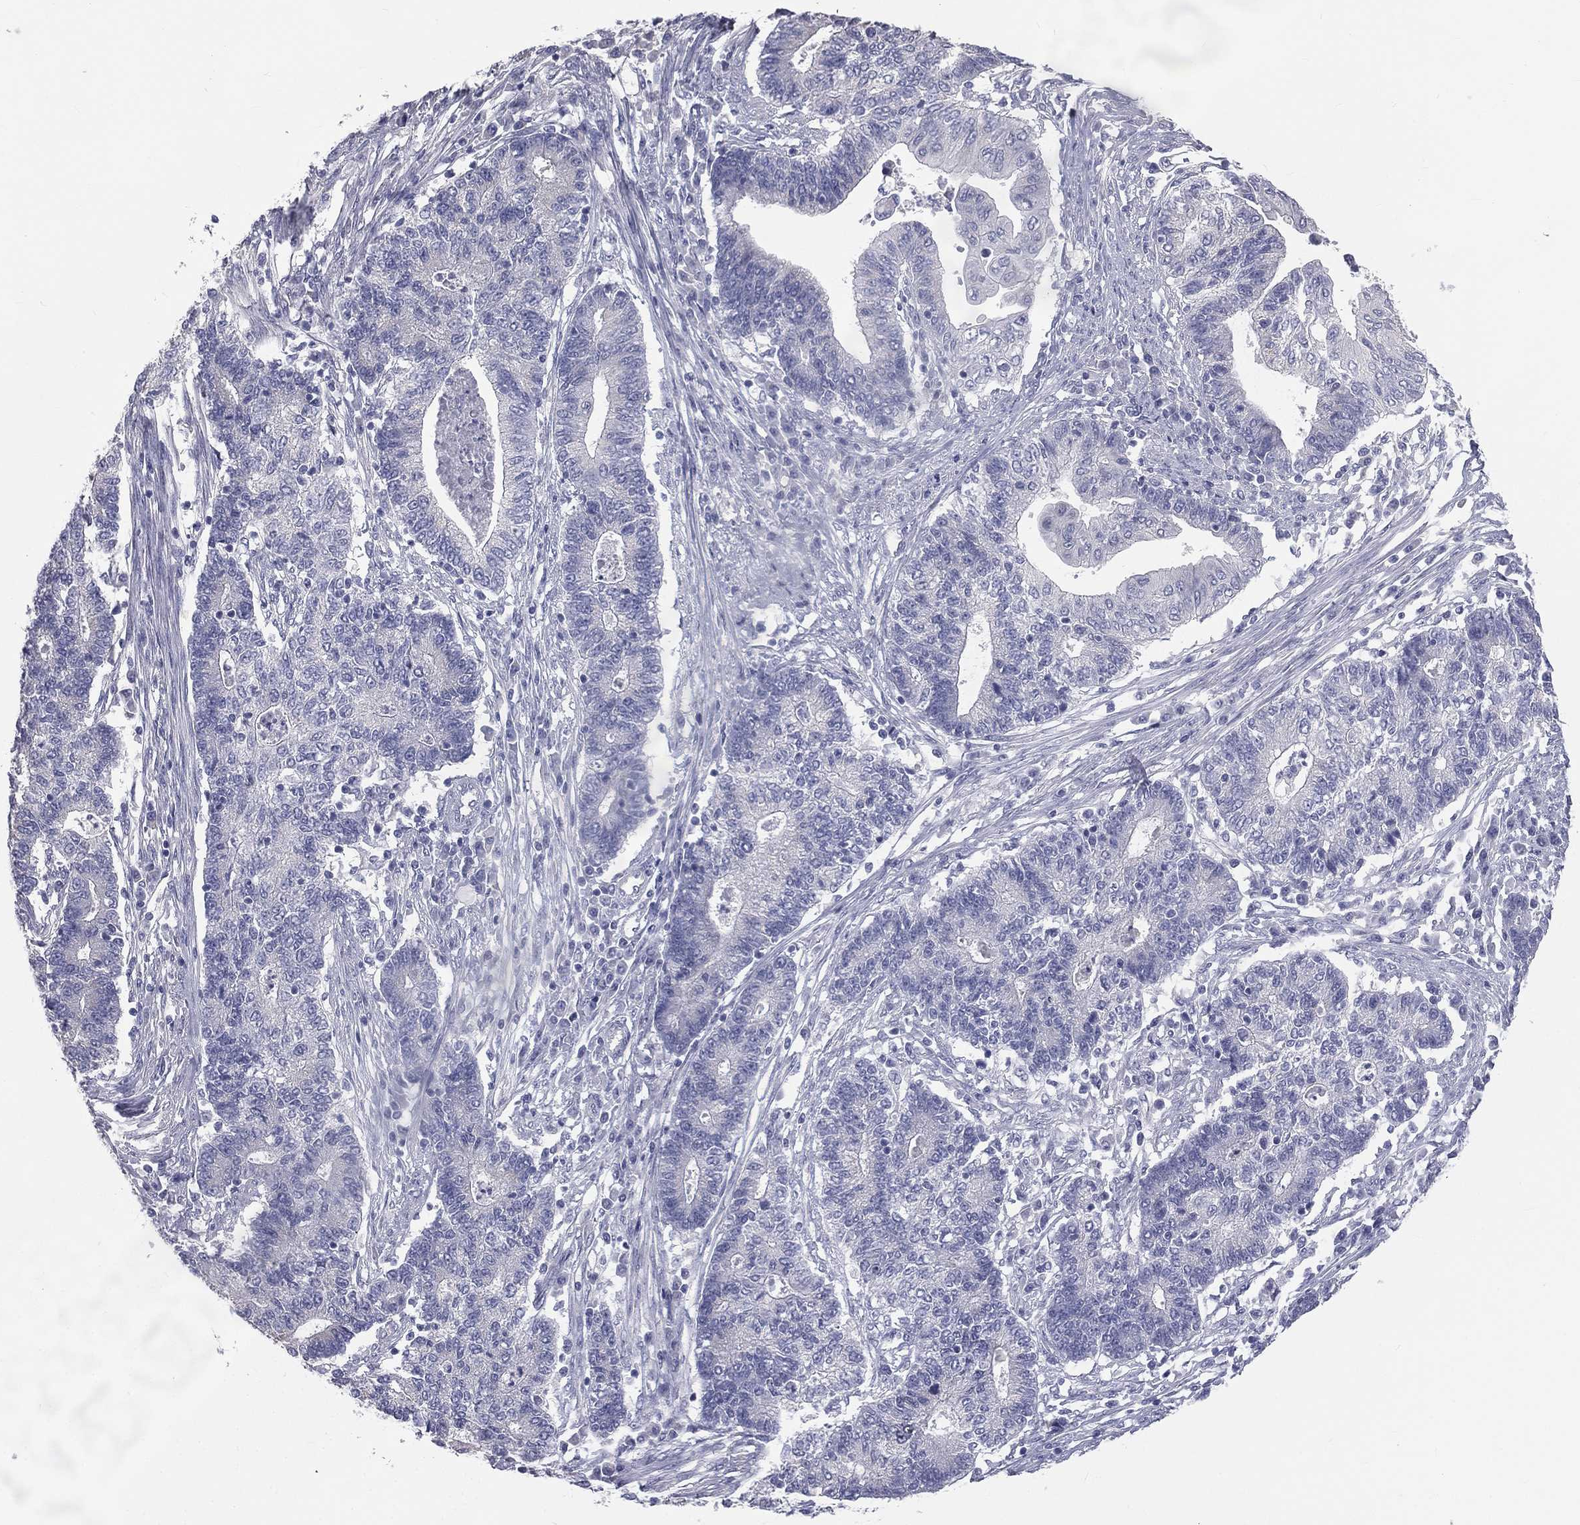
{"staining": {"intensity": "negative", "quantity": "none", "location": "none"}, "tissue": "endometrial cancer", "cell_type": "Tumor cells", "image_type": "cancer", "snomed": [{"axis": "morphology", "description": "Adenocarcinoma, NOS"}, {"axis": "topography", "description": "Uterus"}, {"axis": "topography", "description": "Endometrium"}], "caption": "Human endometrial adenocarcinoma stained for a protein using IHC reveals no staining in tumor cells.", "gene": "MUC13", "patient": {"sex": "female", "age": 54}}